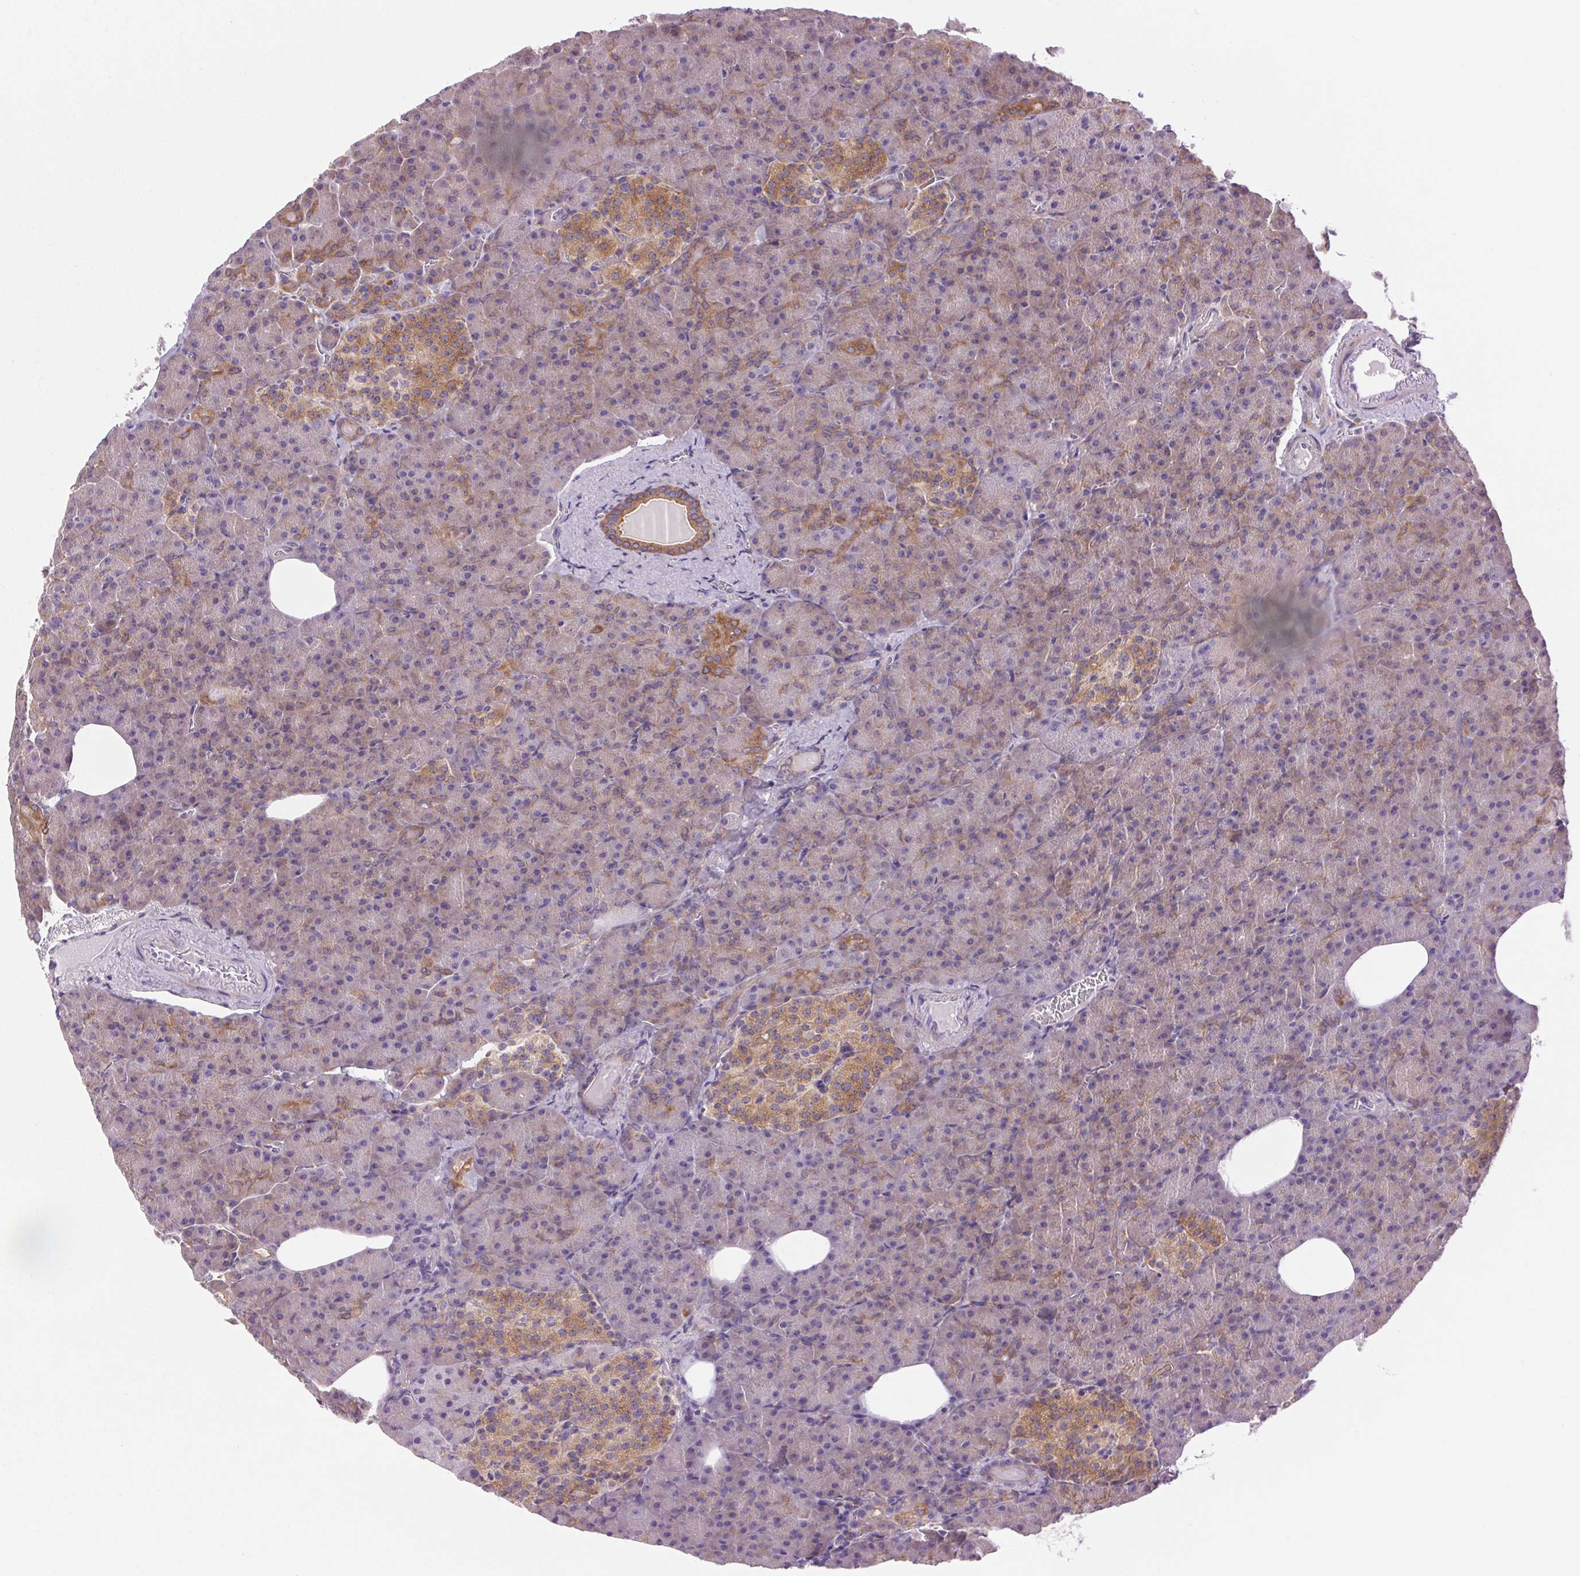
{"staining": {"intensity": "weak", "quantity": "25%-75%", "location": "cytoplasmic/membranous"}, "tissue": "pancreas", "cell_type": "Exocrine glandular cells", "image_type": "normal", "snomed": [{"axis": "morphology", "description": "Normal tissue, NOS"}, {"axis": "topography", "description": "Pancreas"}], "caption": "Unremarkable pancreas reveals weak cytoplasmic/membranous expression in about 25%-75% of exocrine glandular cells, visualized by immunohistochemistry.", "gene": "SOWAHC", "patient": {"sex": "female", "age": 74}}